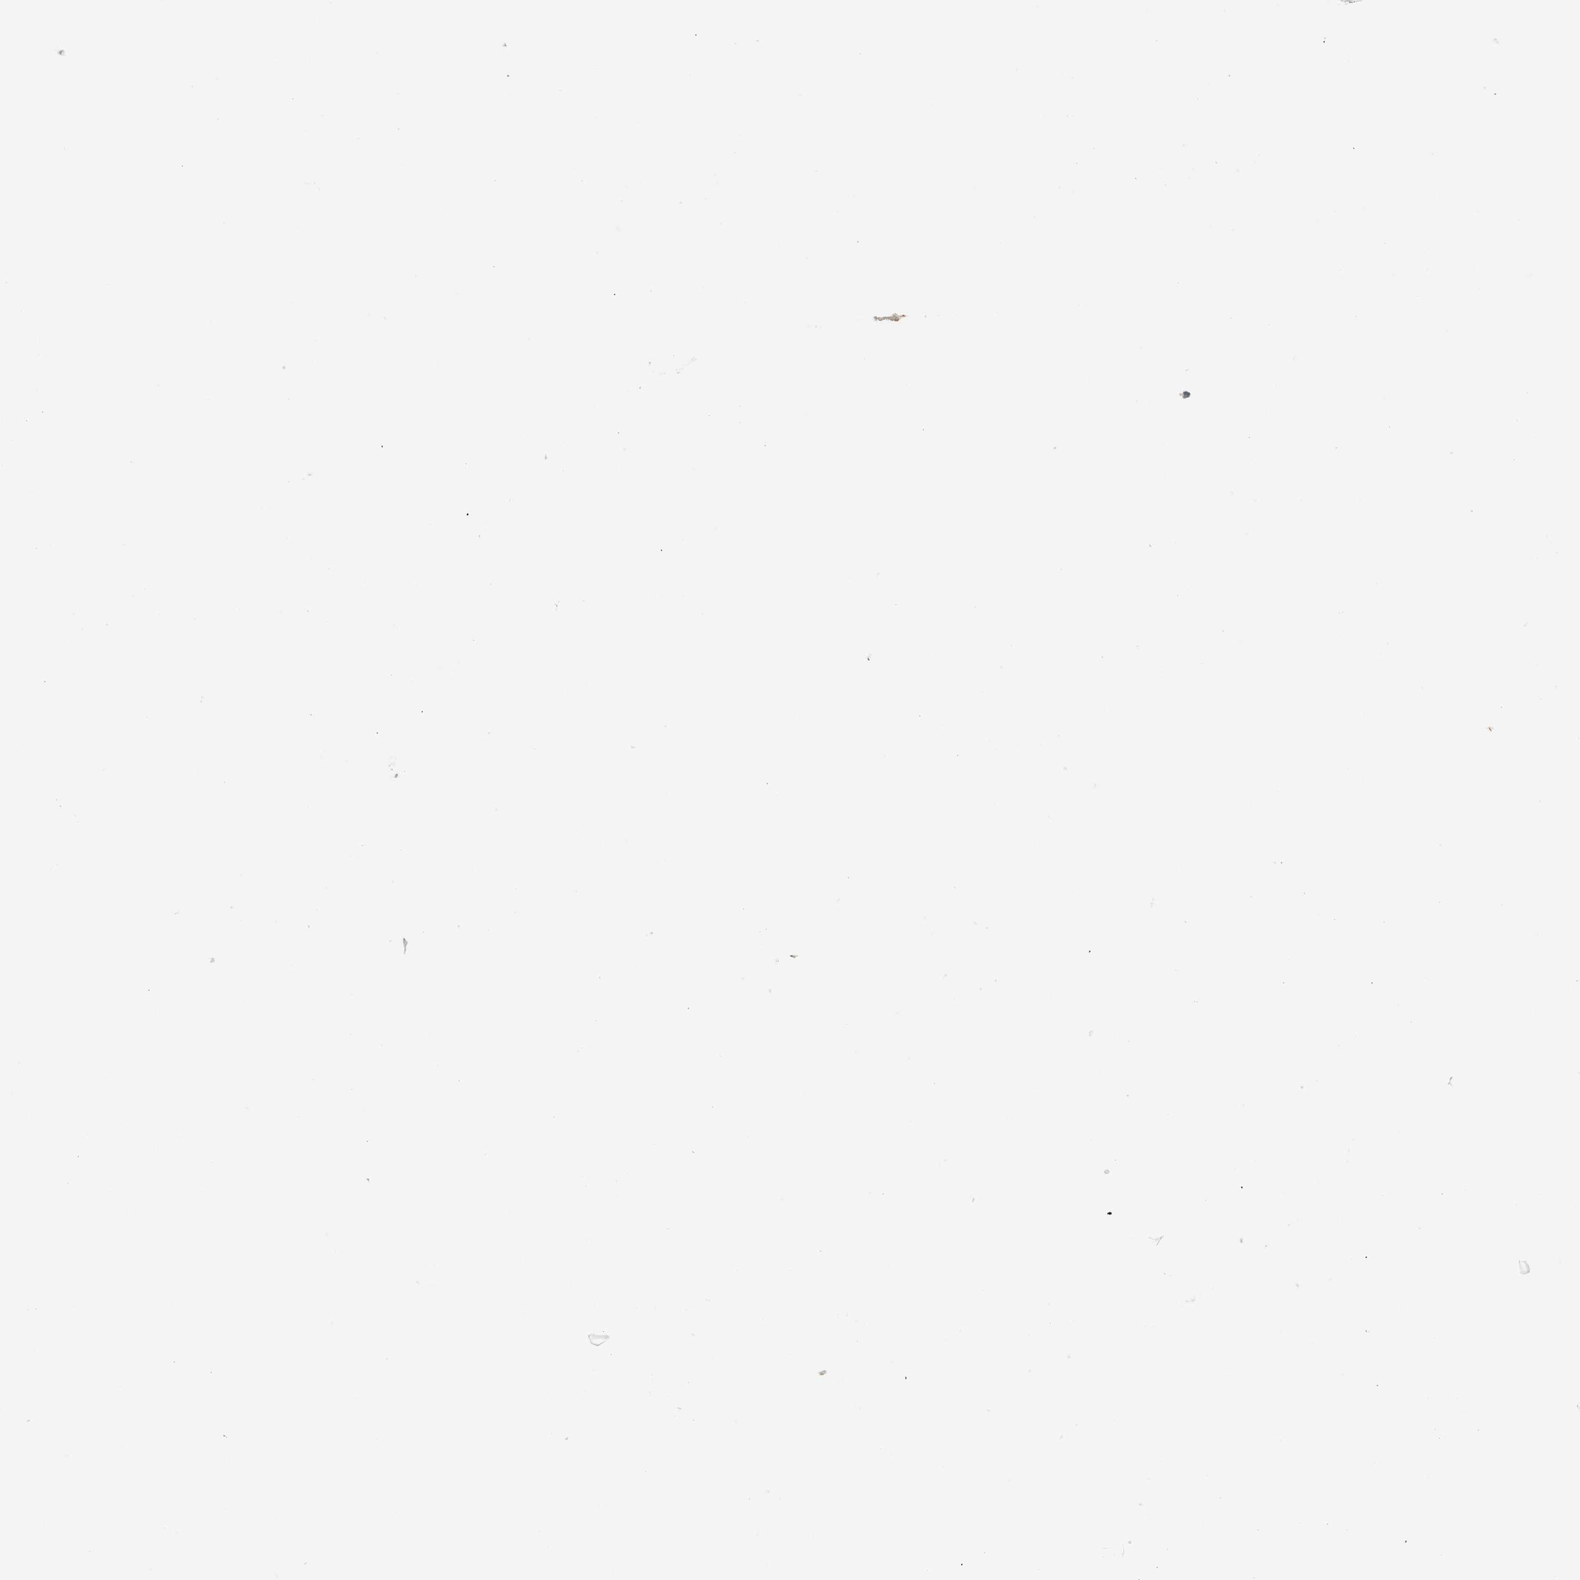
{"staining": {"intensity": "moderate", "quantity": "25%-75%", "location": "cytoplasmic/membranous"}, "tissue": "pancreatic cancer", "cell_type": "Tumor cells", "image_type": "cancer", "snomed": [{"axis": "morphology", "description": "Adenocarcinoma, NOS"}, {"axis": "topography", "description": "Pancreas"}], "caption": "Protein expression analysis of human adenocarcinoma (pancreatic) reveals moderate cytoplasmic/membranous positivity in approximately 25%-75% of tumor cells.", "gene": "CFI", "patient": {"sex": "male", "age": 70}}